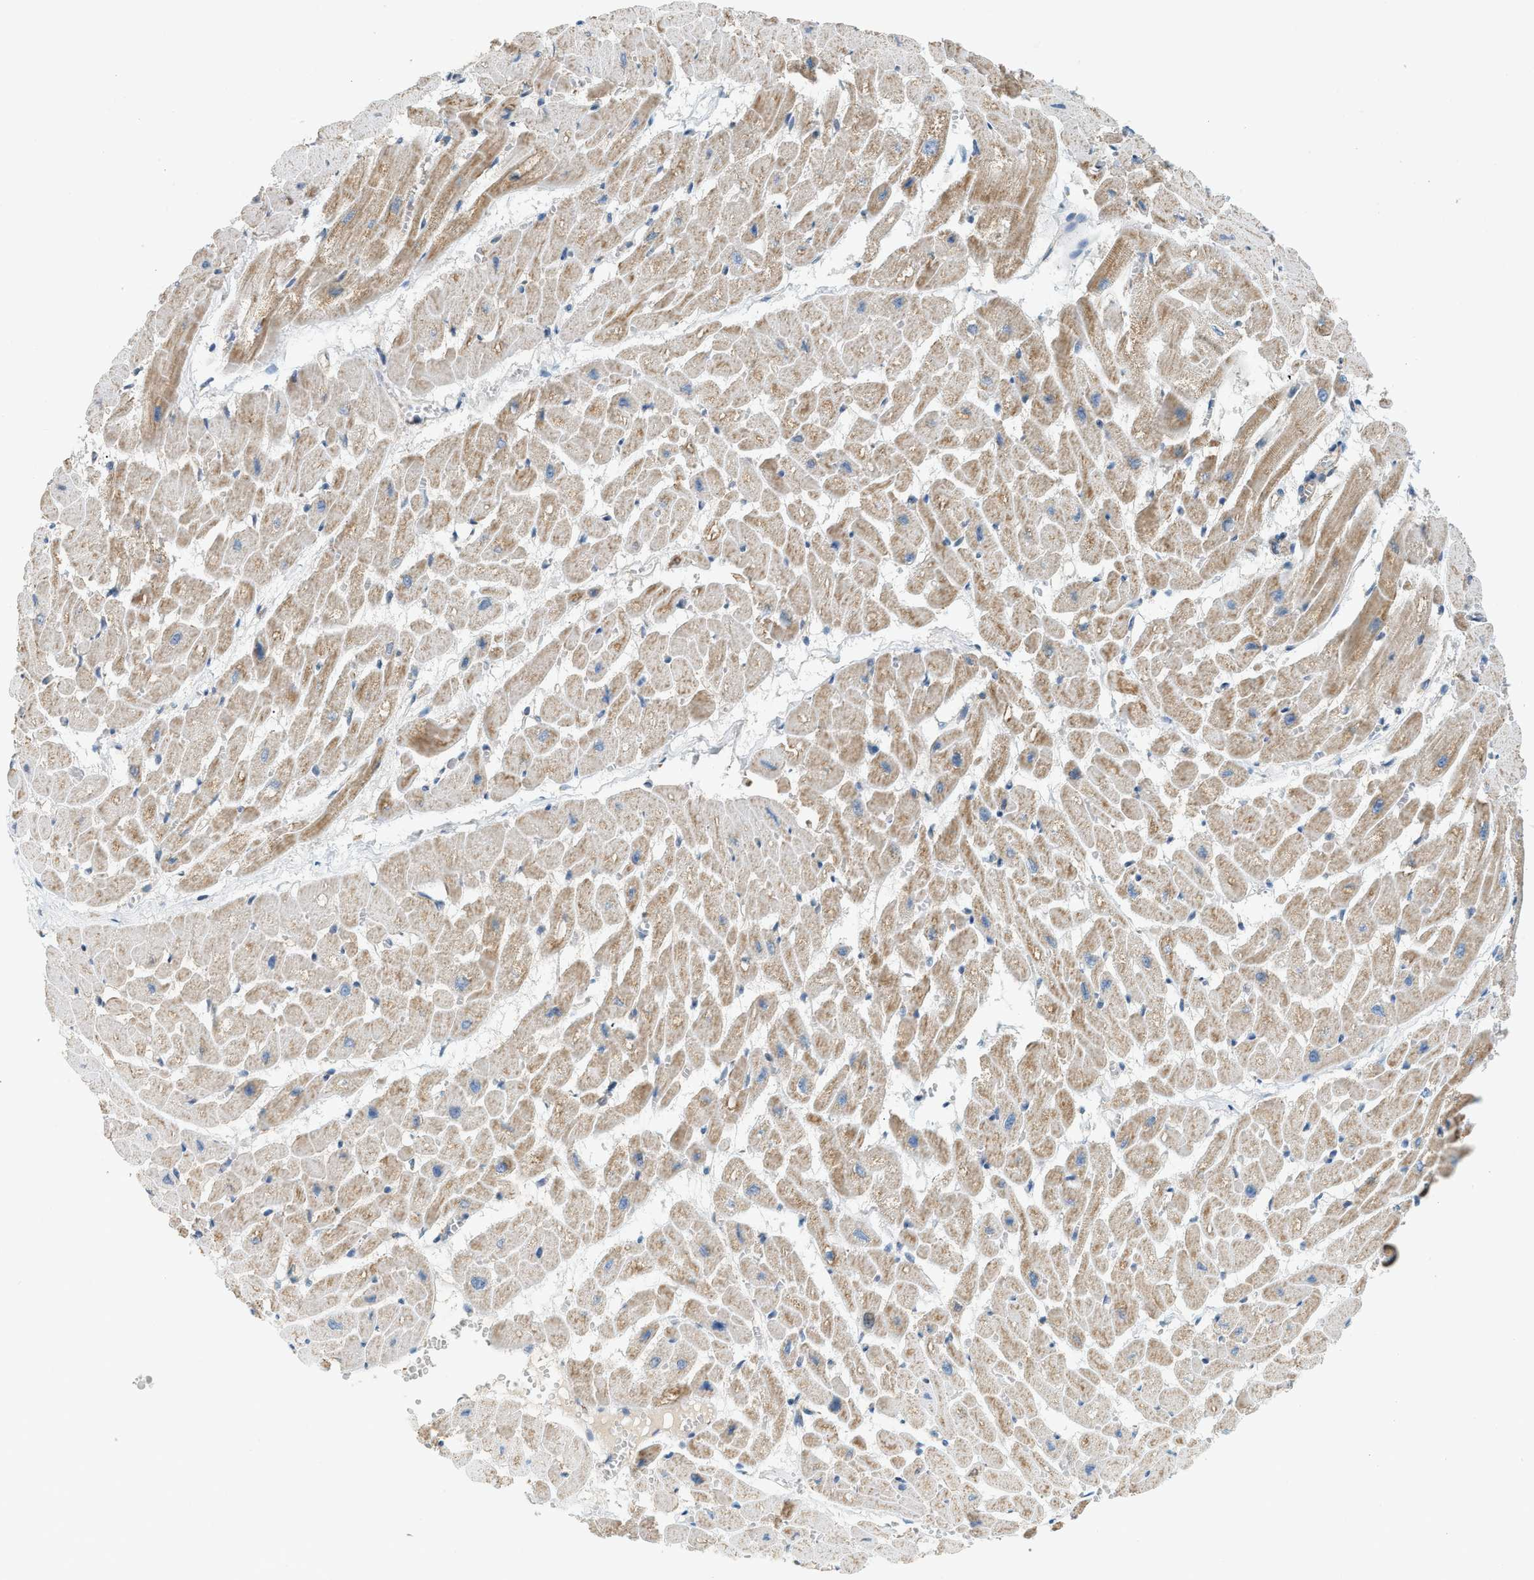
{"staining": {"intensity": "weak", "quantity": ">75%", "location": "cytoplasmic/membranous"}, "tissue": "heart muscle", "cell_type": "Cardiomyocytes", "image_type": "normal", "snomed": [{"axis": "morphology", "description": "Normal tissue, NOS"}, {"axis": "topography", "description": "Heart"}], "caption": "This is a photomicrograph of immunohistochemistry staining of benign heart muscle, which shows weak staining in the cytoplasmic/membranous of cardiomyocytes.", "gene": "PIGG", "patient": {"sex": "male", "age": 45}}